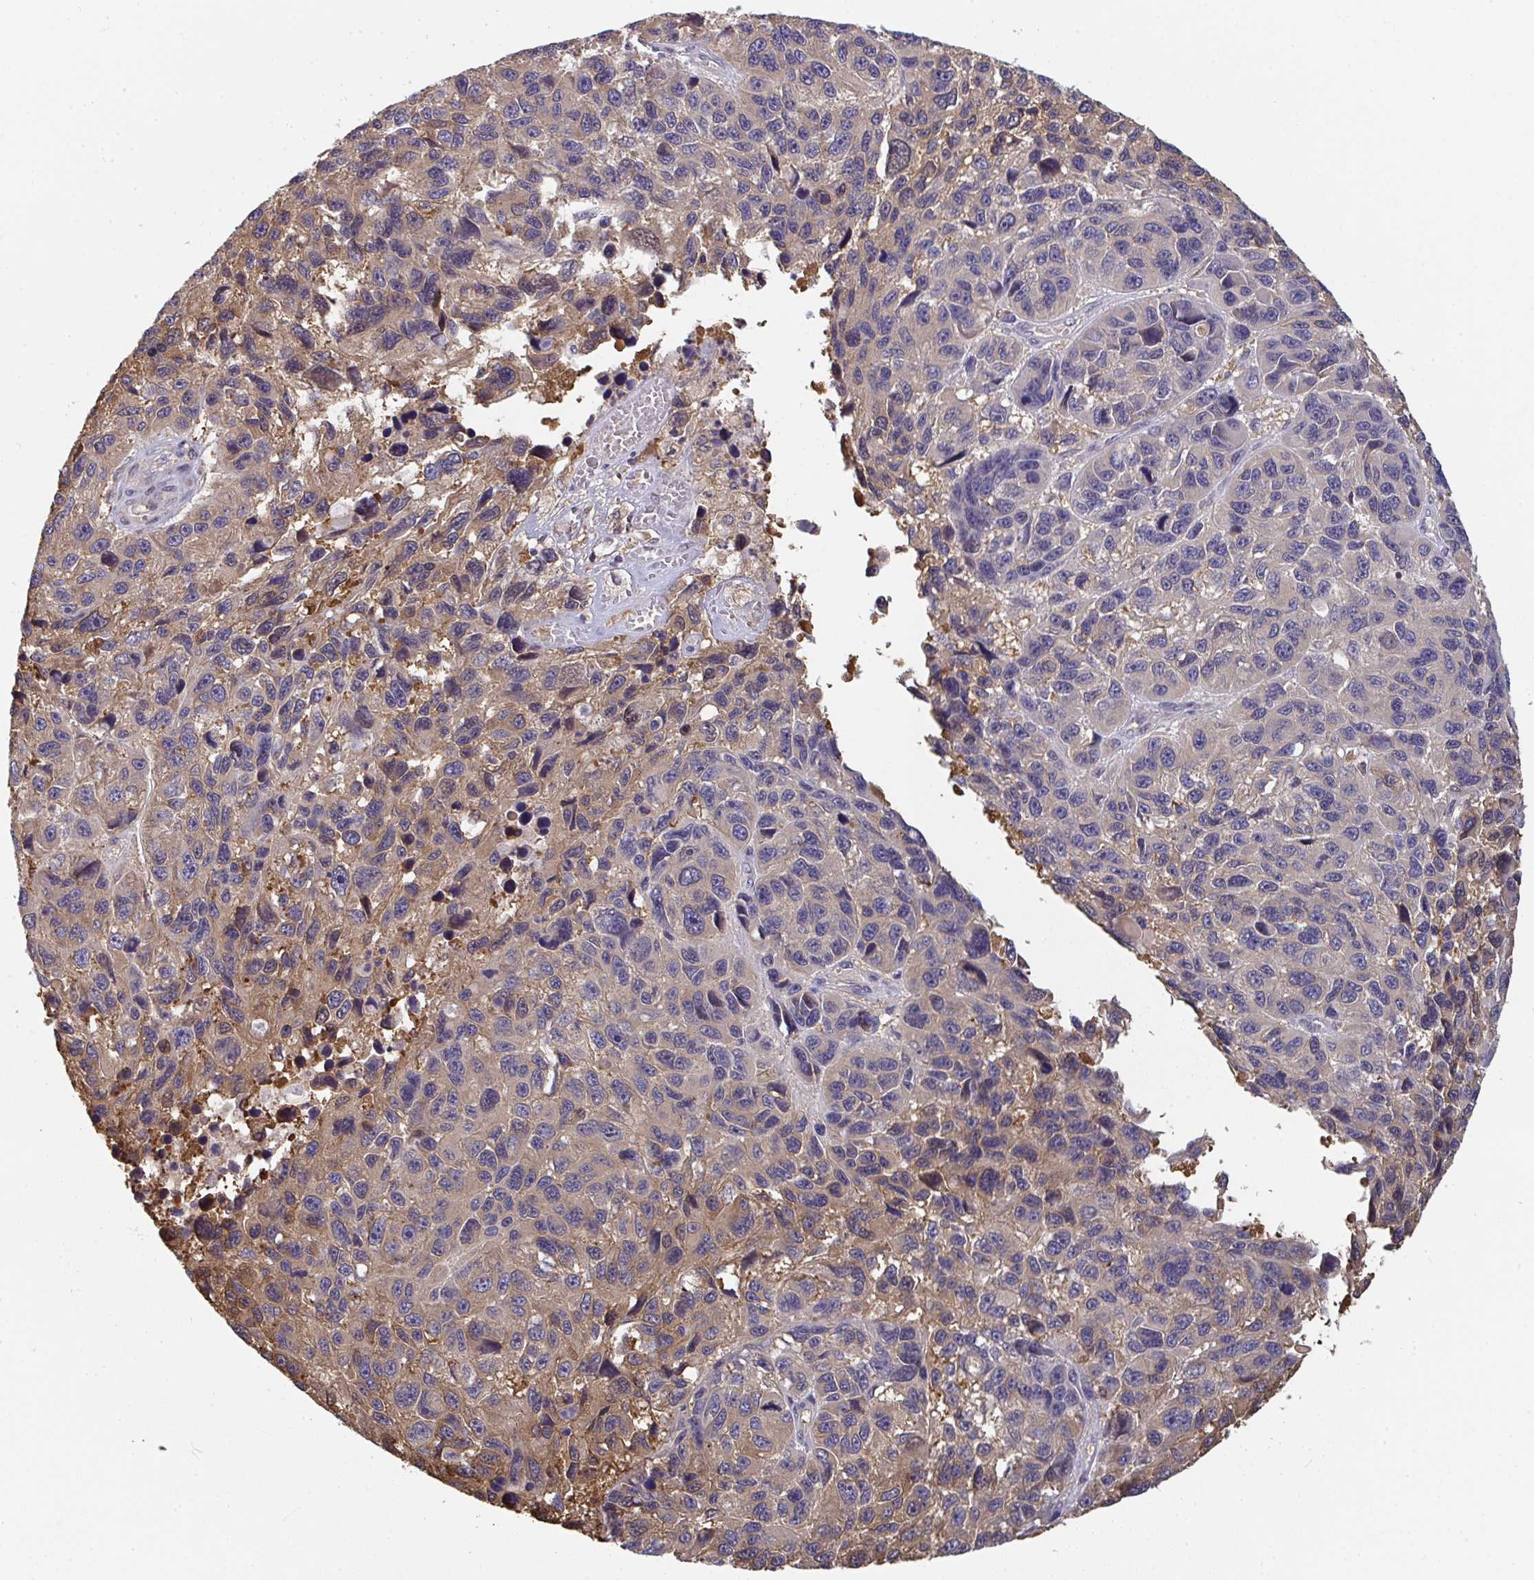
{"staining": {"intensity": "moderate", "quantity": "<25%", "location": "cytoplasmic/membranous,nuclear"}, "tissue": "melanoma", "cell_type": "Tumor cells", "image_type": "cancer", "snomed": [{"axis": "morphology", "description": "Malignant melanoma, NOS"}, {"axis": "topography", "description": "Skin"}], "caption": "Approximately <25% of tumor cells in human melanoma exhibit moderate cytoplasmic/membranous and nuclear protein staining as visualized by brown immunohistochemical staining.", "gene": "TTC9C", "patient": {"sex": "male", "age": 53}}